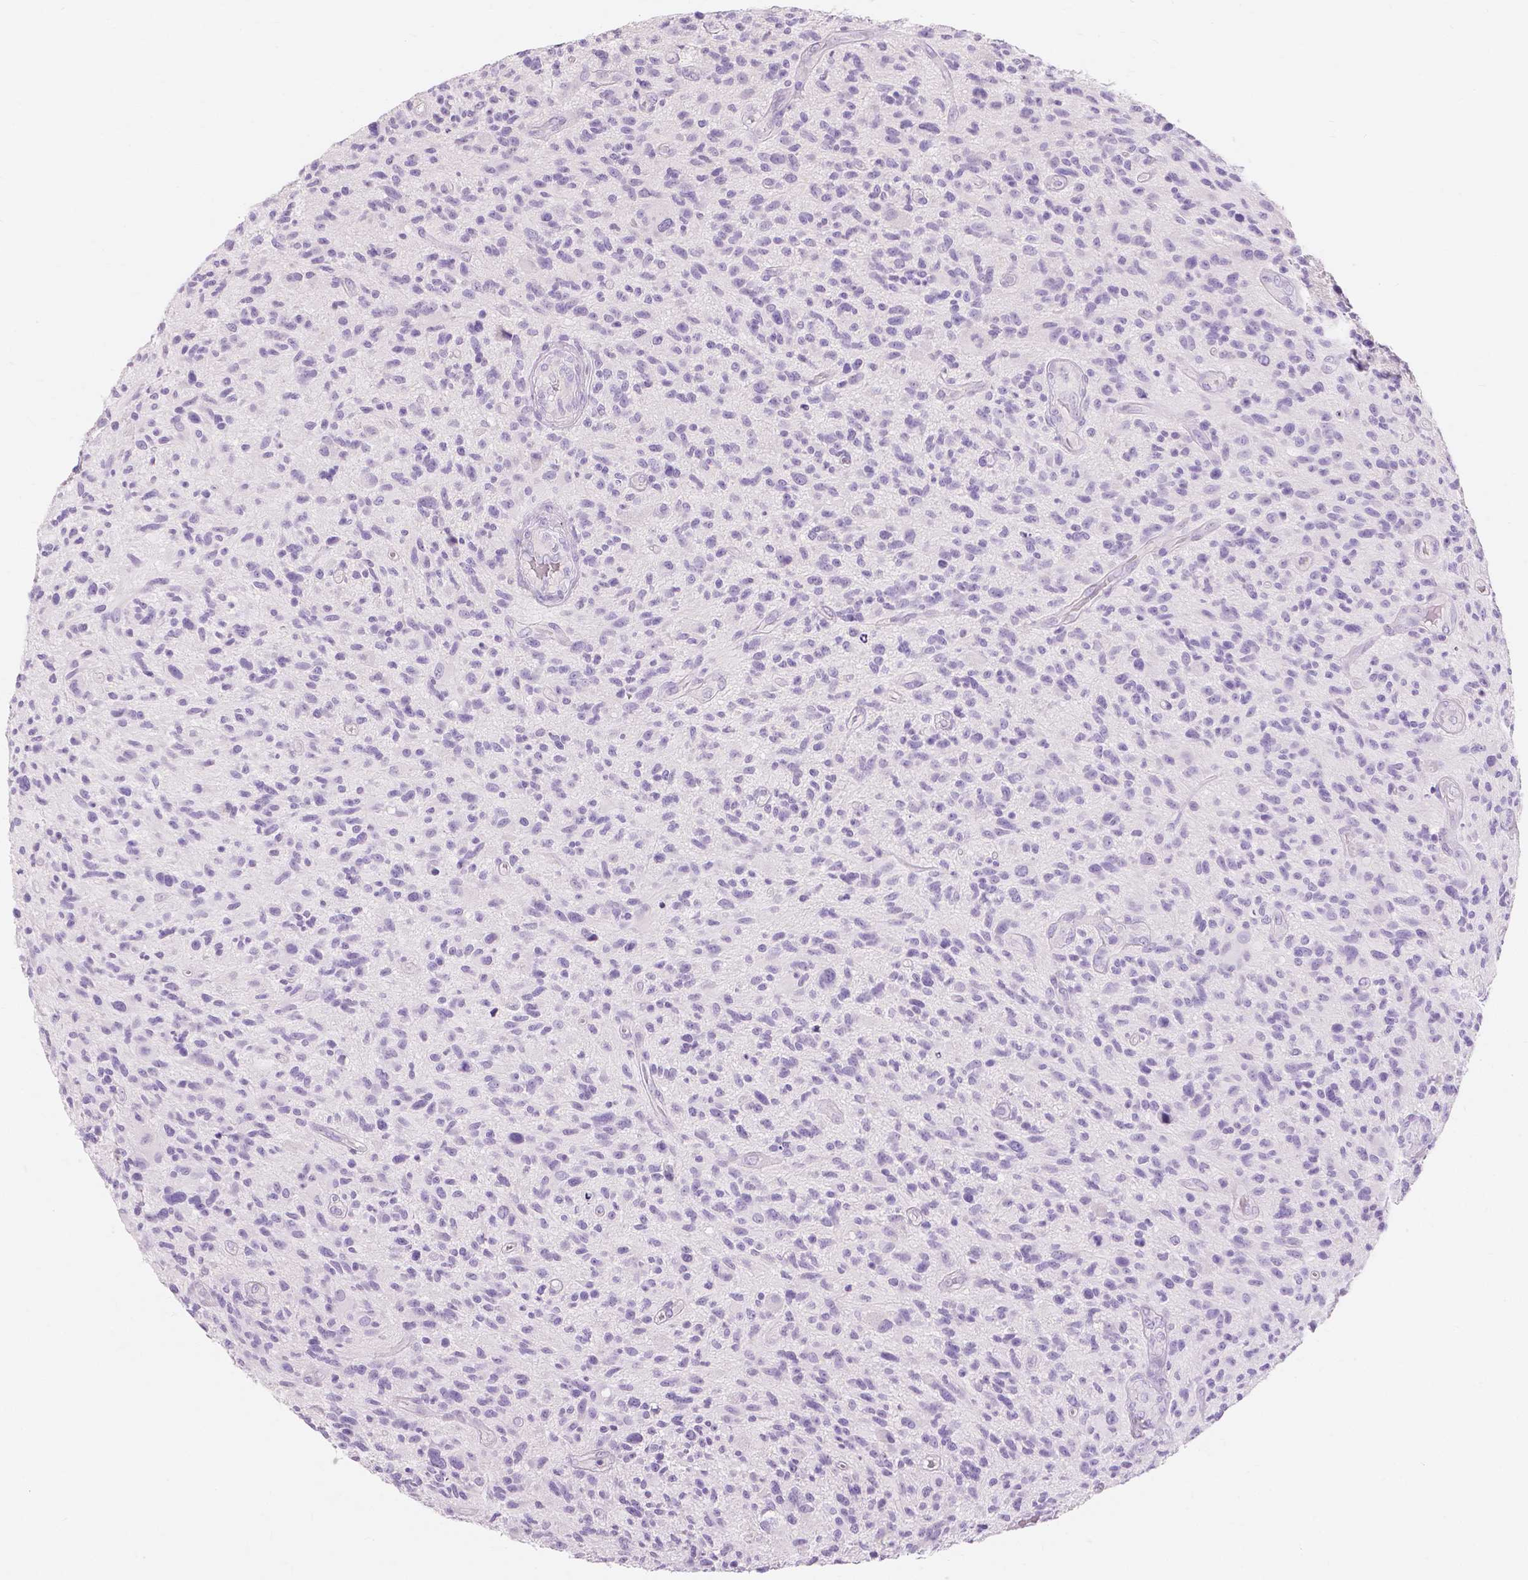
{"staining": {"intensity": "negative", "quantity": "none", "location": "none"}, "tissue": "glioma", "cell_type": "Tumor cells", "image_type": "cancer", "snomed": [{"axis": "morphology", "description": "Glioma, malignant, High grade"}, {"axis": "topography", "description": "Brain"}], "caption": "Immunohistochemical staining of human malignant glioma (high-grade) displays no significant positivity in tumor cells.", "gene": "MUC12", "patient": {"sex": "male", "age": 47}}